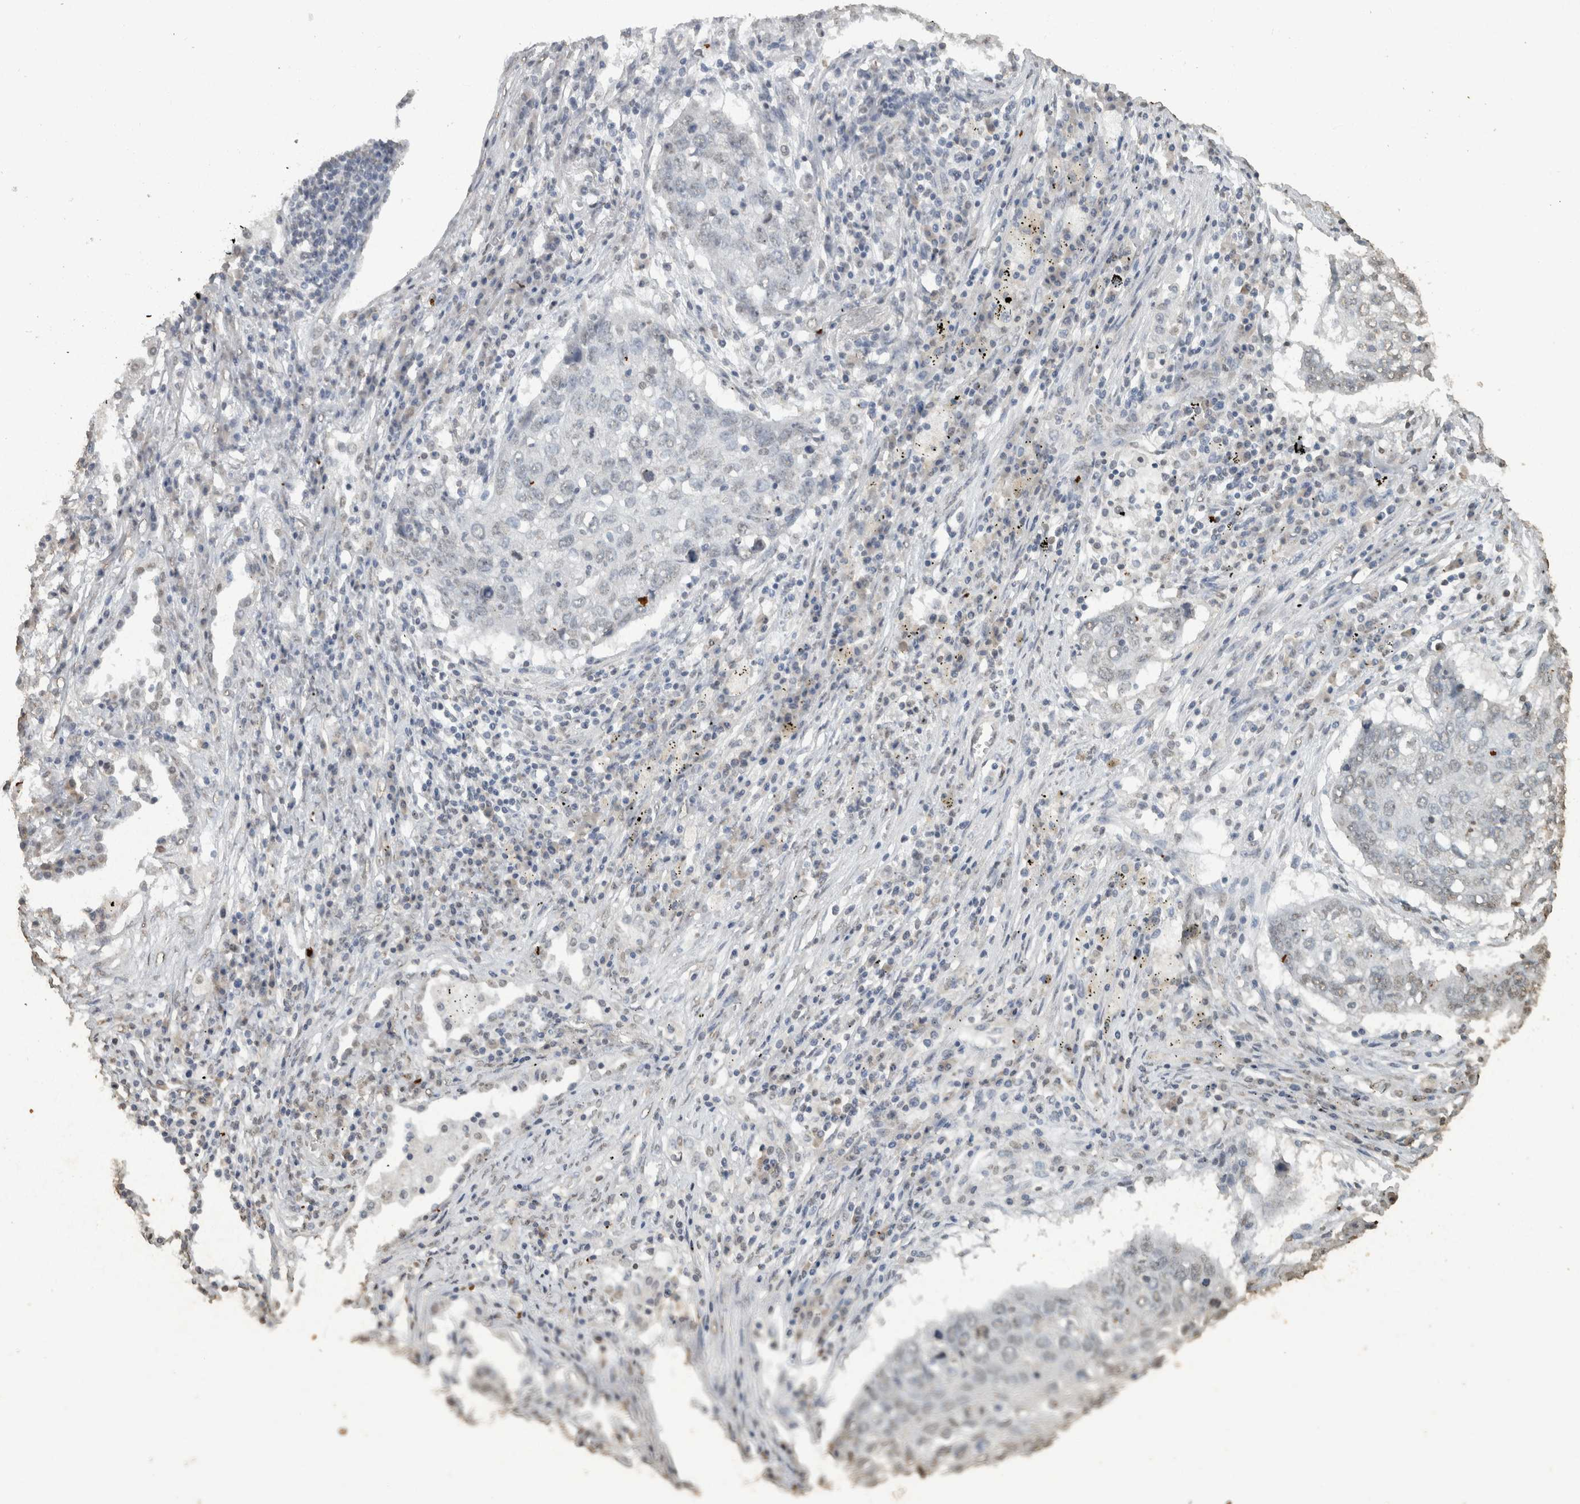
{"staining": {"intensity": "negative", "quantity": "none", "location": "none"}, "tissue": "lung cancer", "cell_type": "Tumor cells", "image_type": "cancer", "snomed": [{"axis": "morphology", "description": "Squamous cell carcinoma, NOS"}, {"axis": "topography", "description": "Lung"}], "caption": "An IHC micrograph of lung cancer is shown. There is no staining in tumor cells of lung cancer.", "gene": "HAND2", "patient": {"sex": "female", "age": 63}}